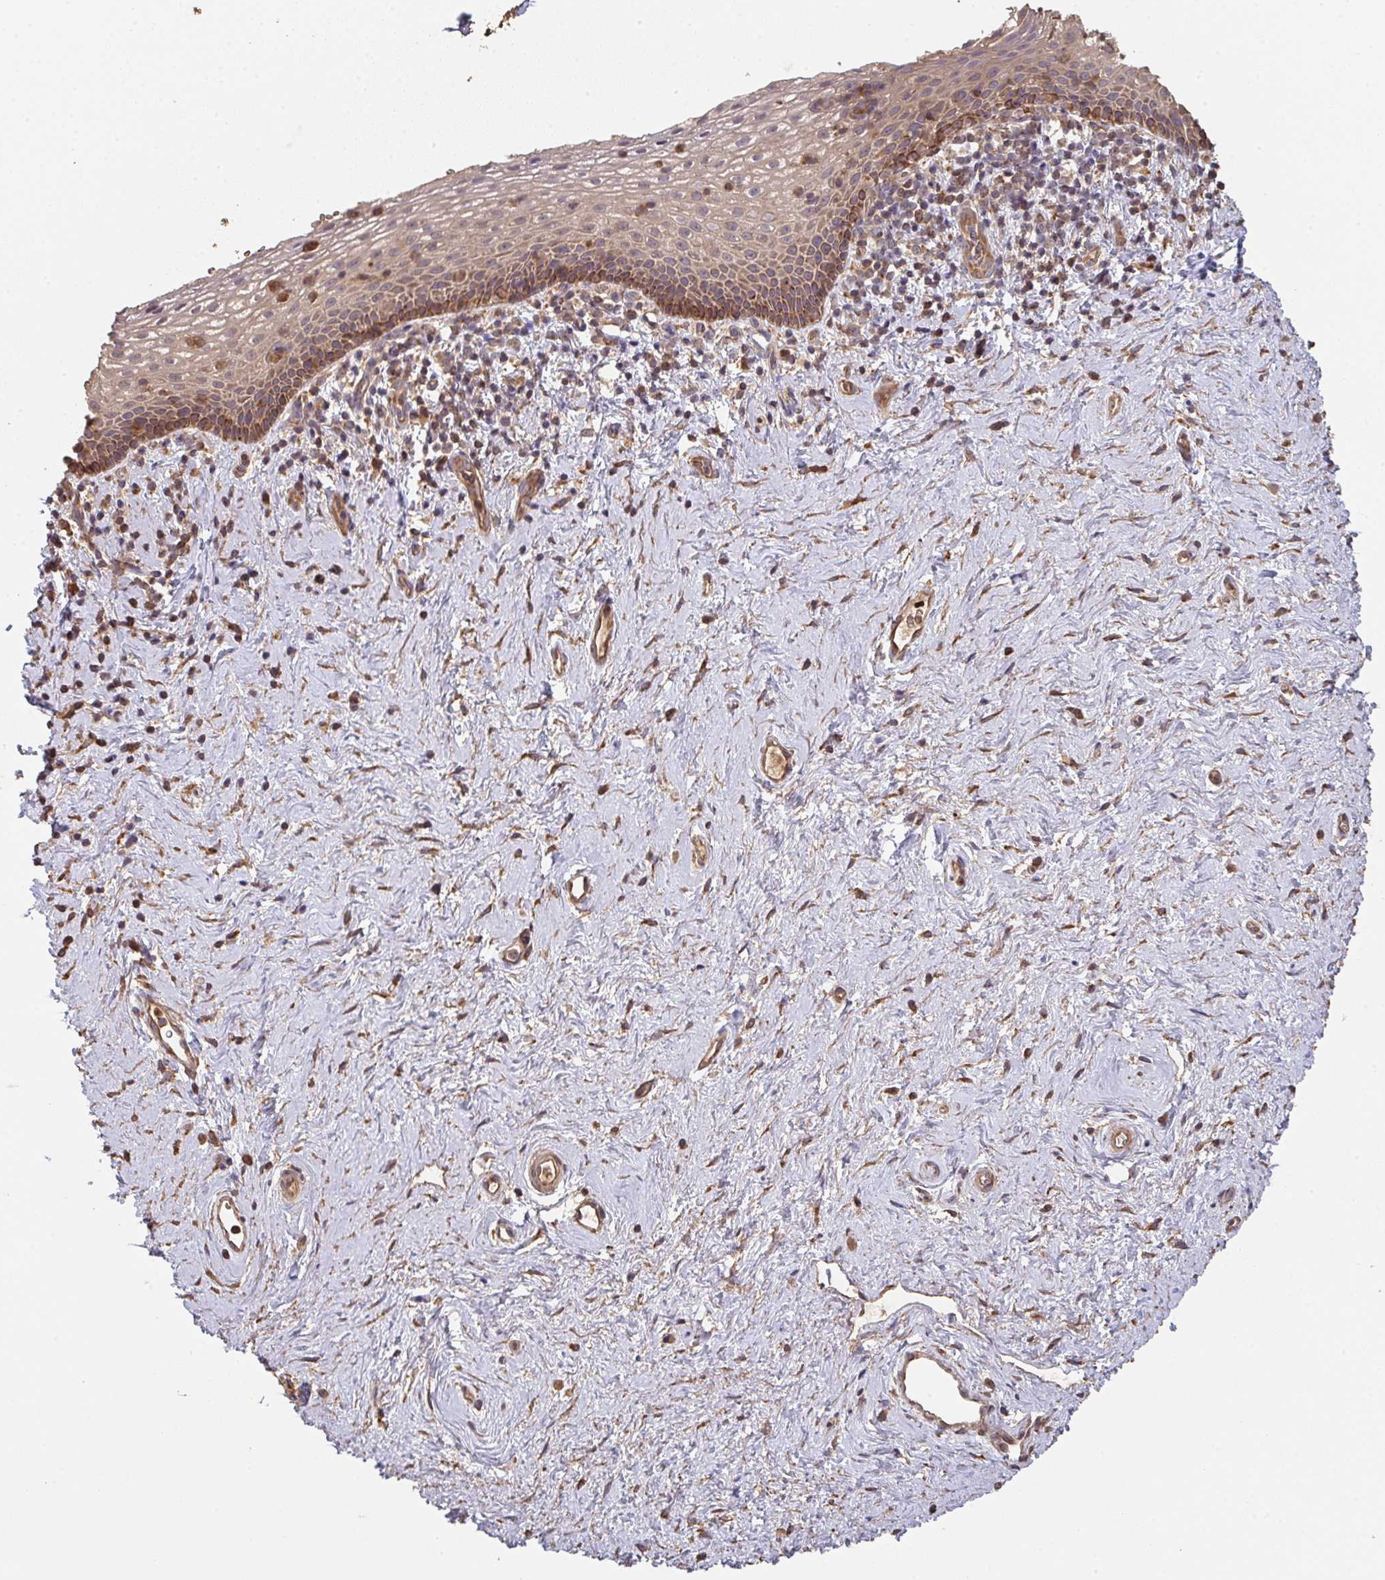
{"staining": {"intensity": "moderate", "quantity": "25%-75%", "location": "cytoplasmic/membranous"}, "tissue": "vagina", "cell_type": "Squamous epithelial cells", "image_type": "normal", "snomed": [{"axis": "morphology", "description": "Normal tissue, NOS"}, {"axis": "topography", "description": "Vagina"}], "caption": "Squamous epithelial cells show moderate cytoplasmic/membranous positivity in about 25%-75% of cells in benign vagina.", "gene": "POLG", "patient": {"sex": "female", "age": 61}}